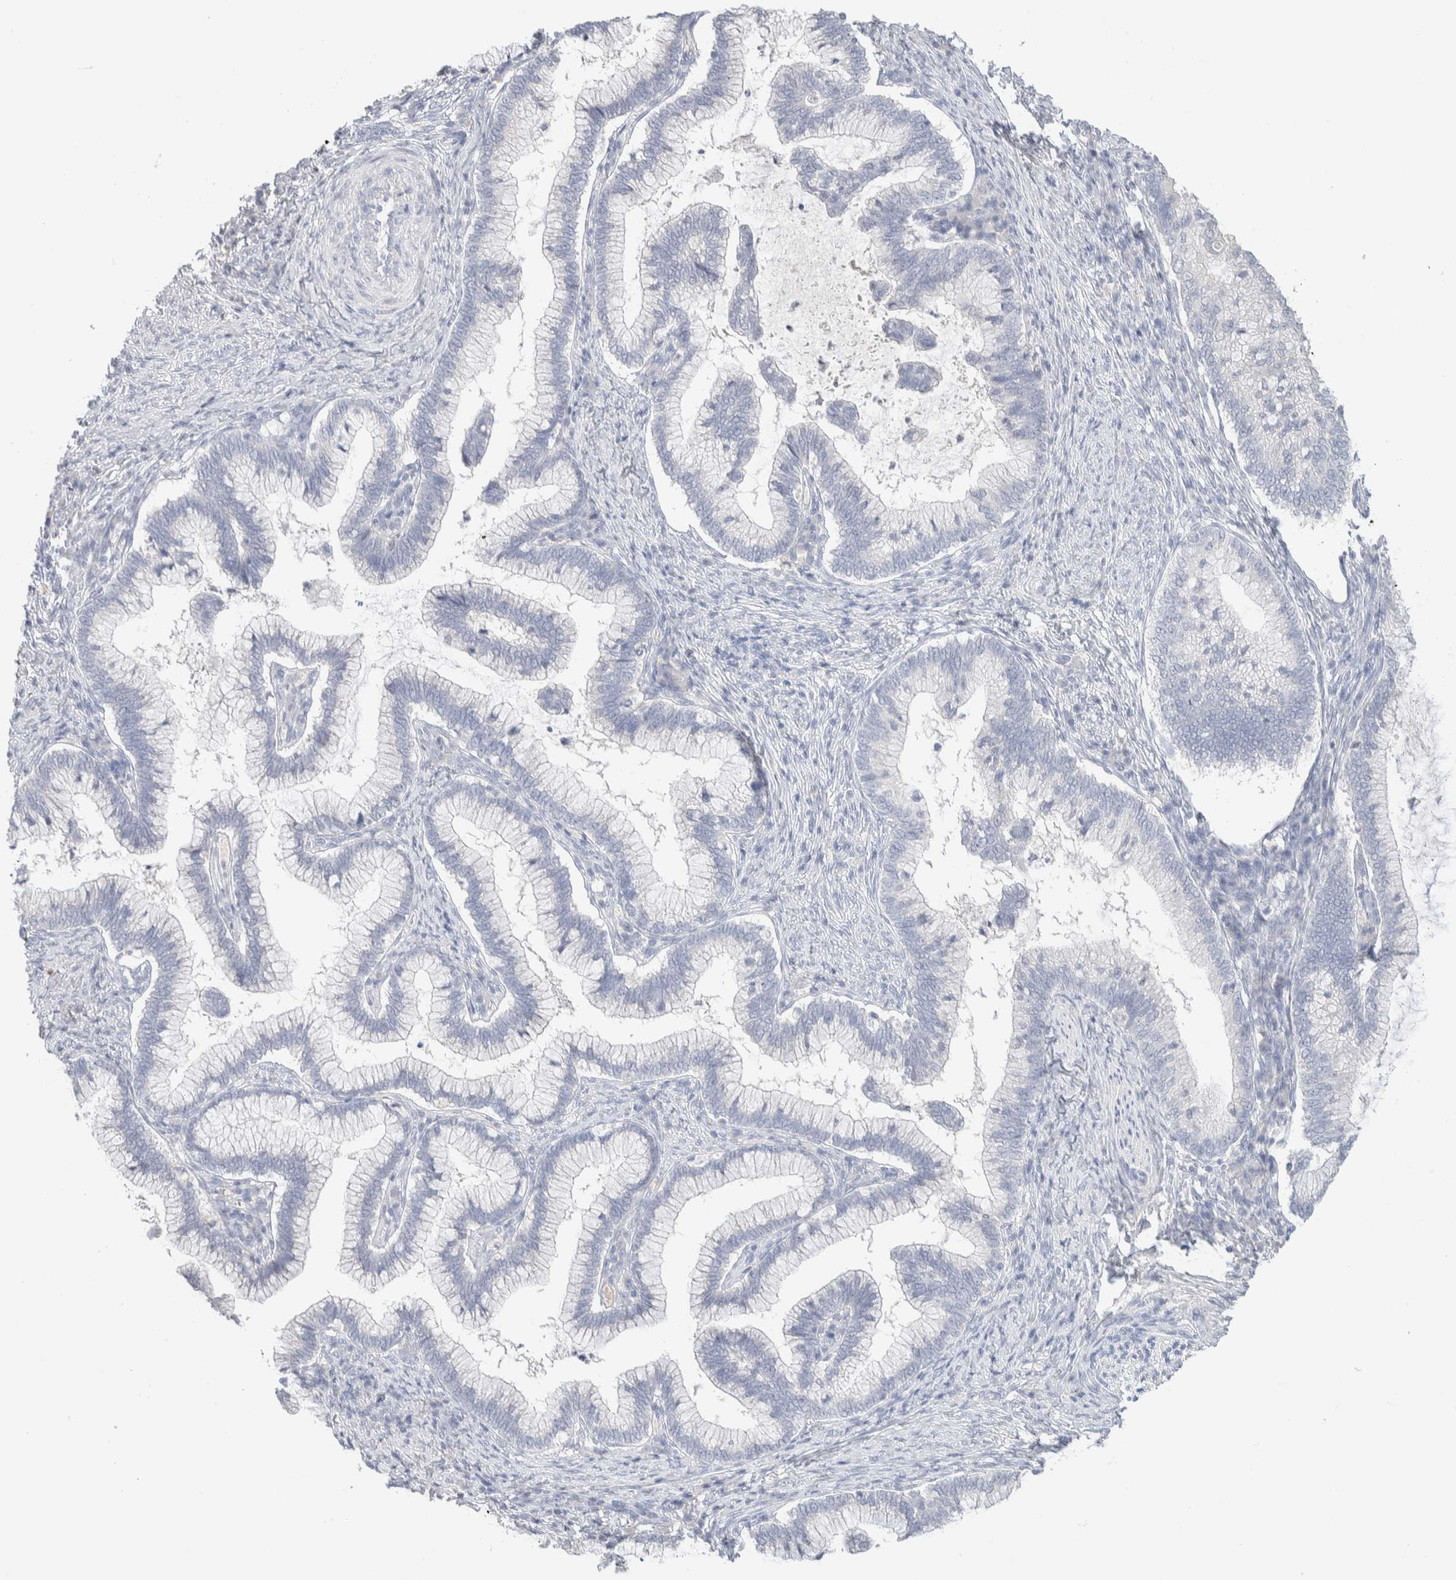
{"staining": {"intensity": "negative", "quantity": "none", "location": "none"}, "tissue": "cervical cancer", "cell_type": "Tumor cells", "image_type": "cancer", "snomed": [{"axis": "morphology", "description": "Adenocarcinoma, NOS"}, {"axis": "topography", "description": "Cervix"}], "caption": "Immunohistochemistry (IHC) histopathology image of neoplastic tissue: cervical cancer (adenocarcinoma) stained with DAB (3,3'-diaminobenzidine) shows no significant protein expression in tumor cells.", "gene": "RIDA", "patient": {"sex": "female", "age": 36}}